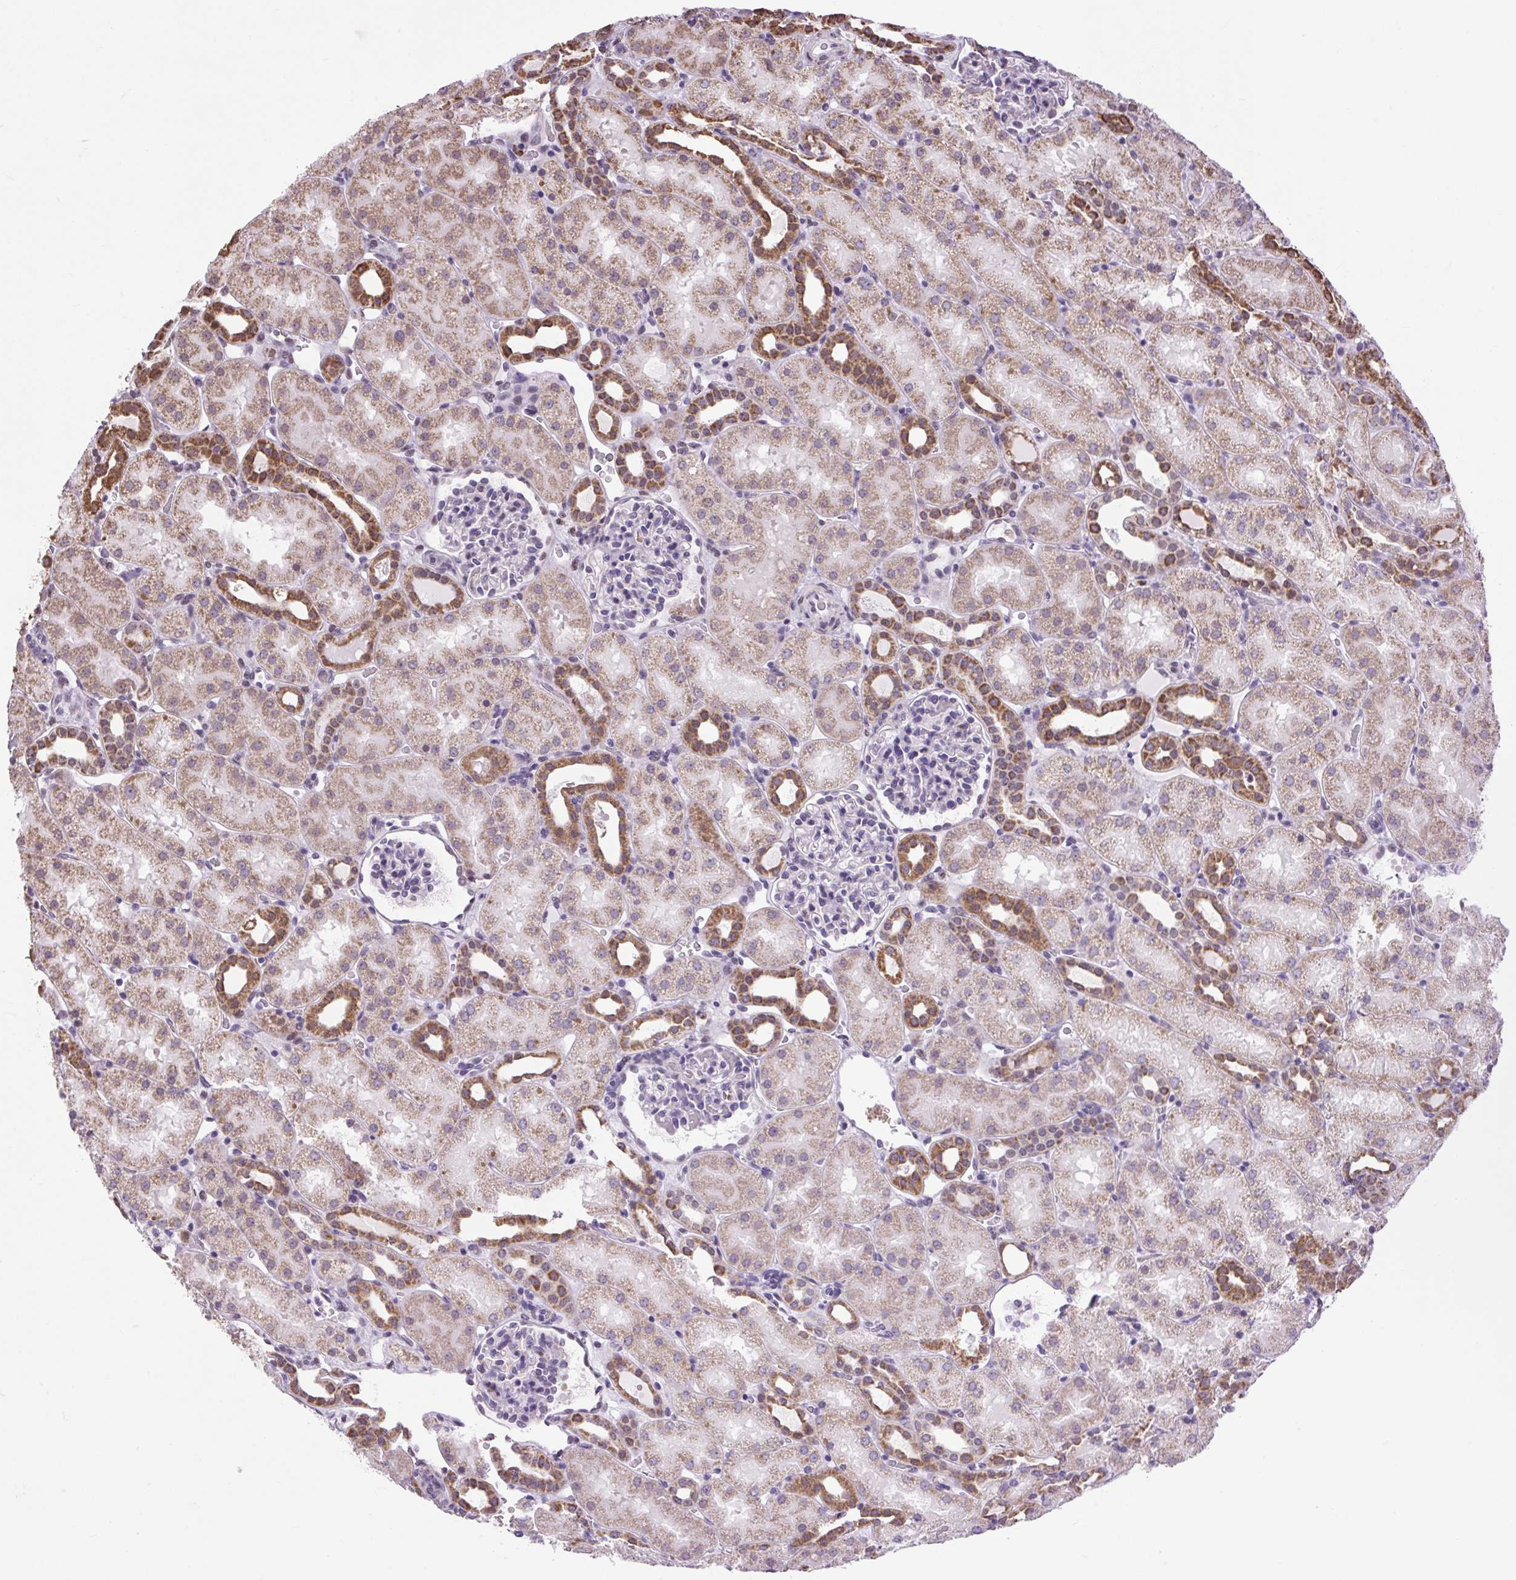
{"staining": {"intensity": "moderate", "quantity": "<25%", "location": "cytoplasmic/membranous"}, "tissue": "kidney", "cell_type": "Cells in glomeruli", "image_type": "normal", "snomed": [{"axis": "morphology", "description": "Normal tissue, NOS"}, {"axis": "topography", "description": "Kidney"}], "caption": "The micrograph reveals staining of unremarkable kidney, revealing moderate cytoplasmic/membranous protein positivity (brown color) within cells in glomeruli. The protein of interest is shown in brown color, while the nuclei are stained blue.", "gene": "SCO2", "patient": {"sex": "male", "age": 2}}